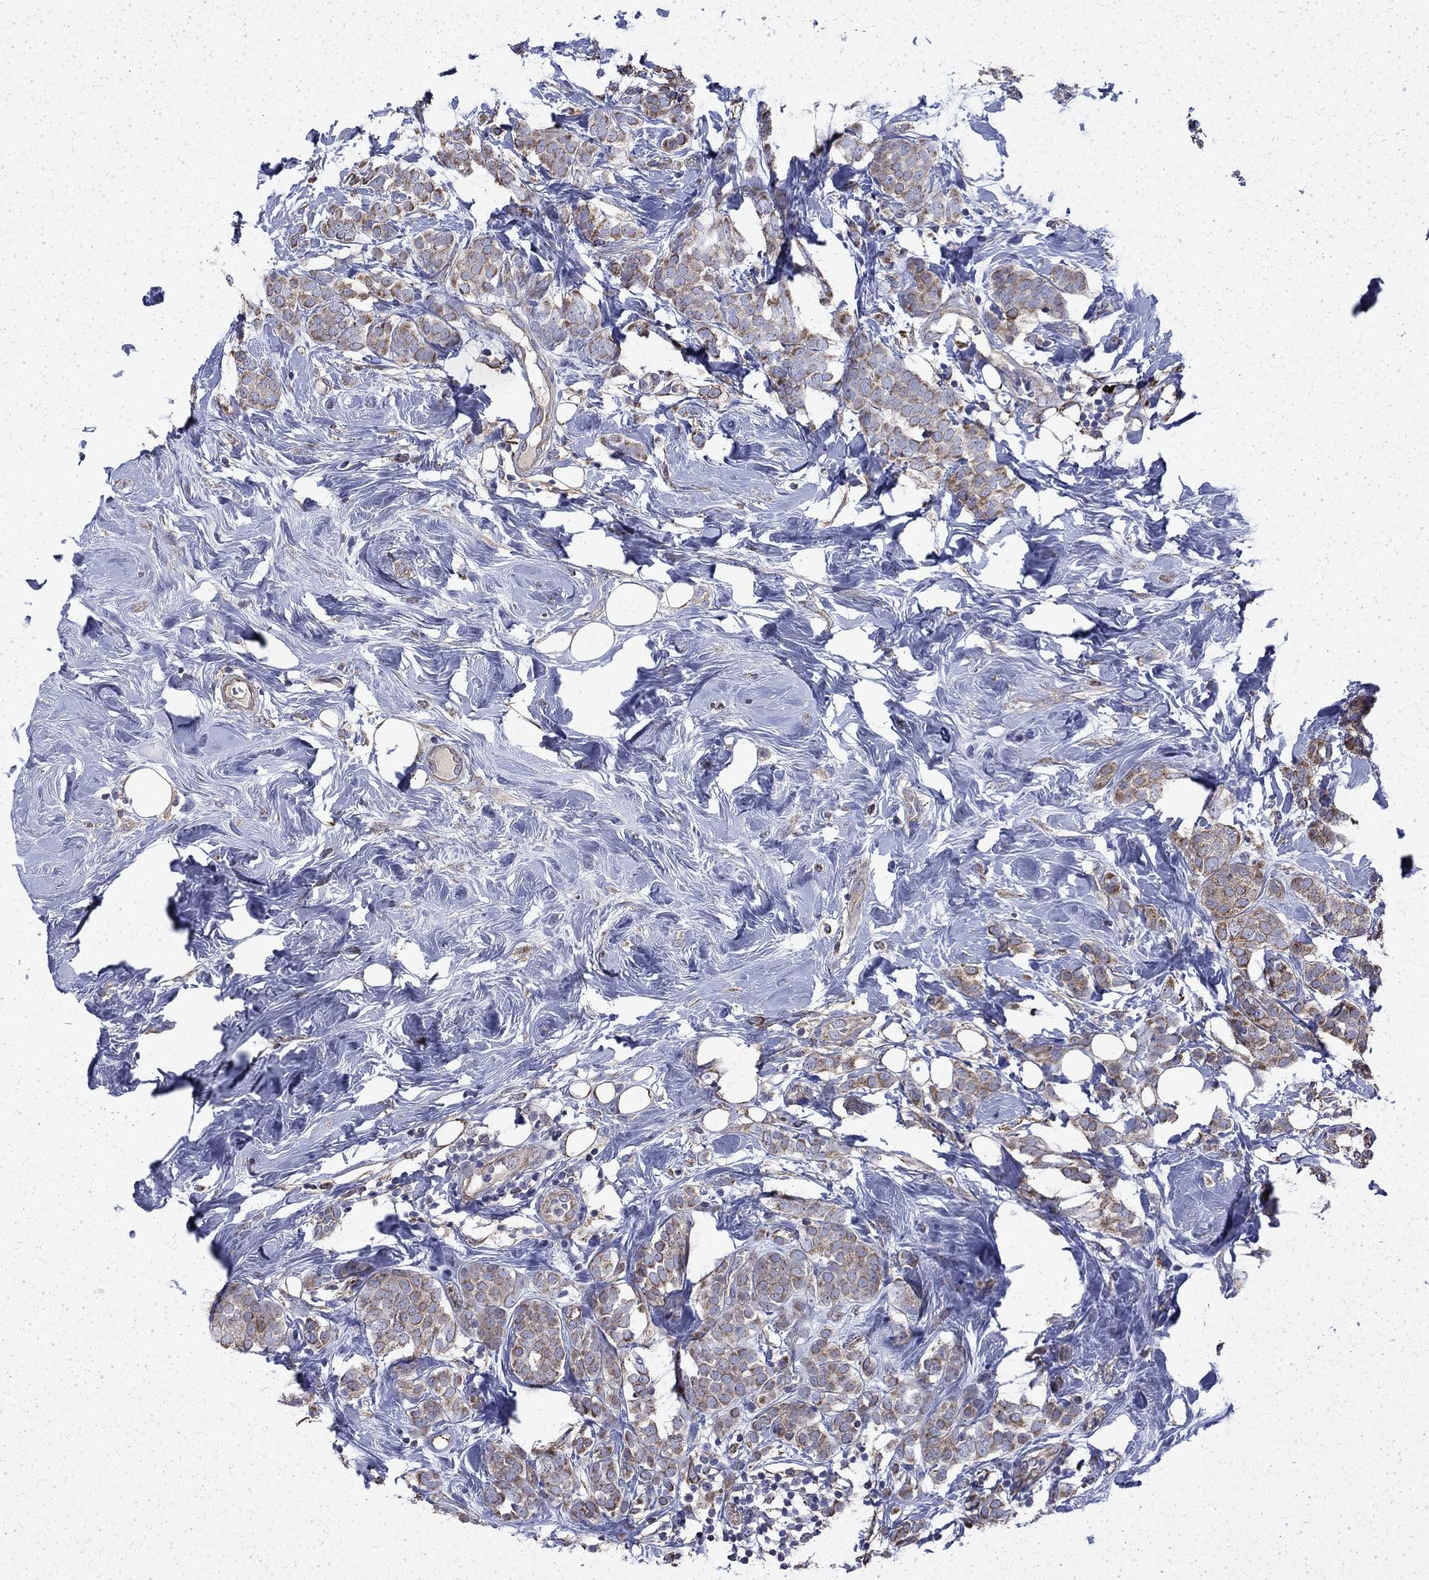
{"staining": {"intensity": "moderate", "quantity": "25%-75%", "location": "cytoplasmic/membranous"}, "tissue": "breast cancer", "cell_type": "Tumor cells", "image_type": "cancer", "snomed": [{"axis": "morphology", "description": "Lobular carcinoma"}, {"axis": "topography", "description": "Breast"}], "caption": "Brown immunohistochemical staining in human breast cancer demonstrates moderate cytoplasmic/membranous positivity in about 25%-75% of tumor cells.", "gene": "DTNA", "patient": {"sex": "female", "age": 49}}